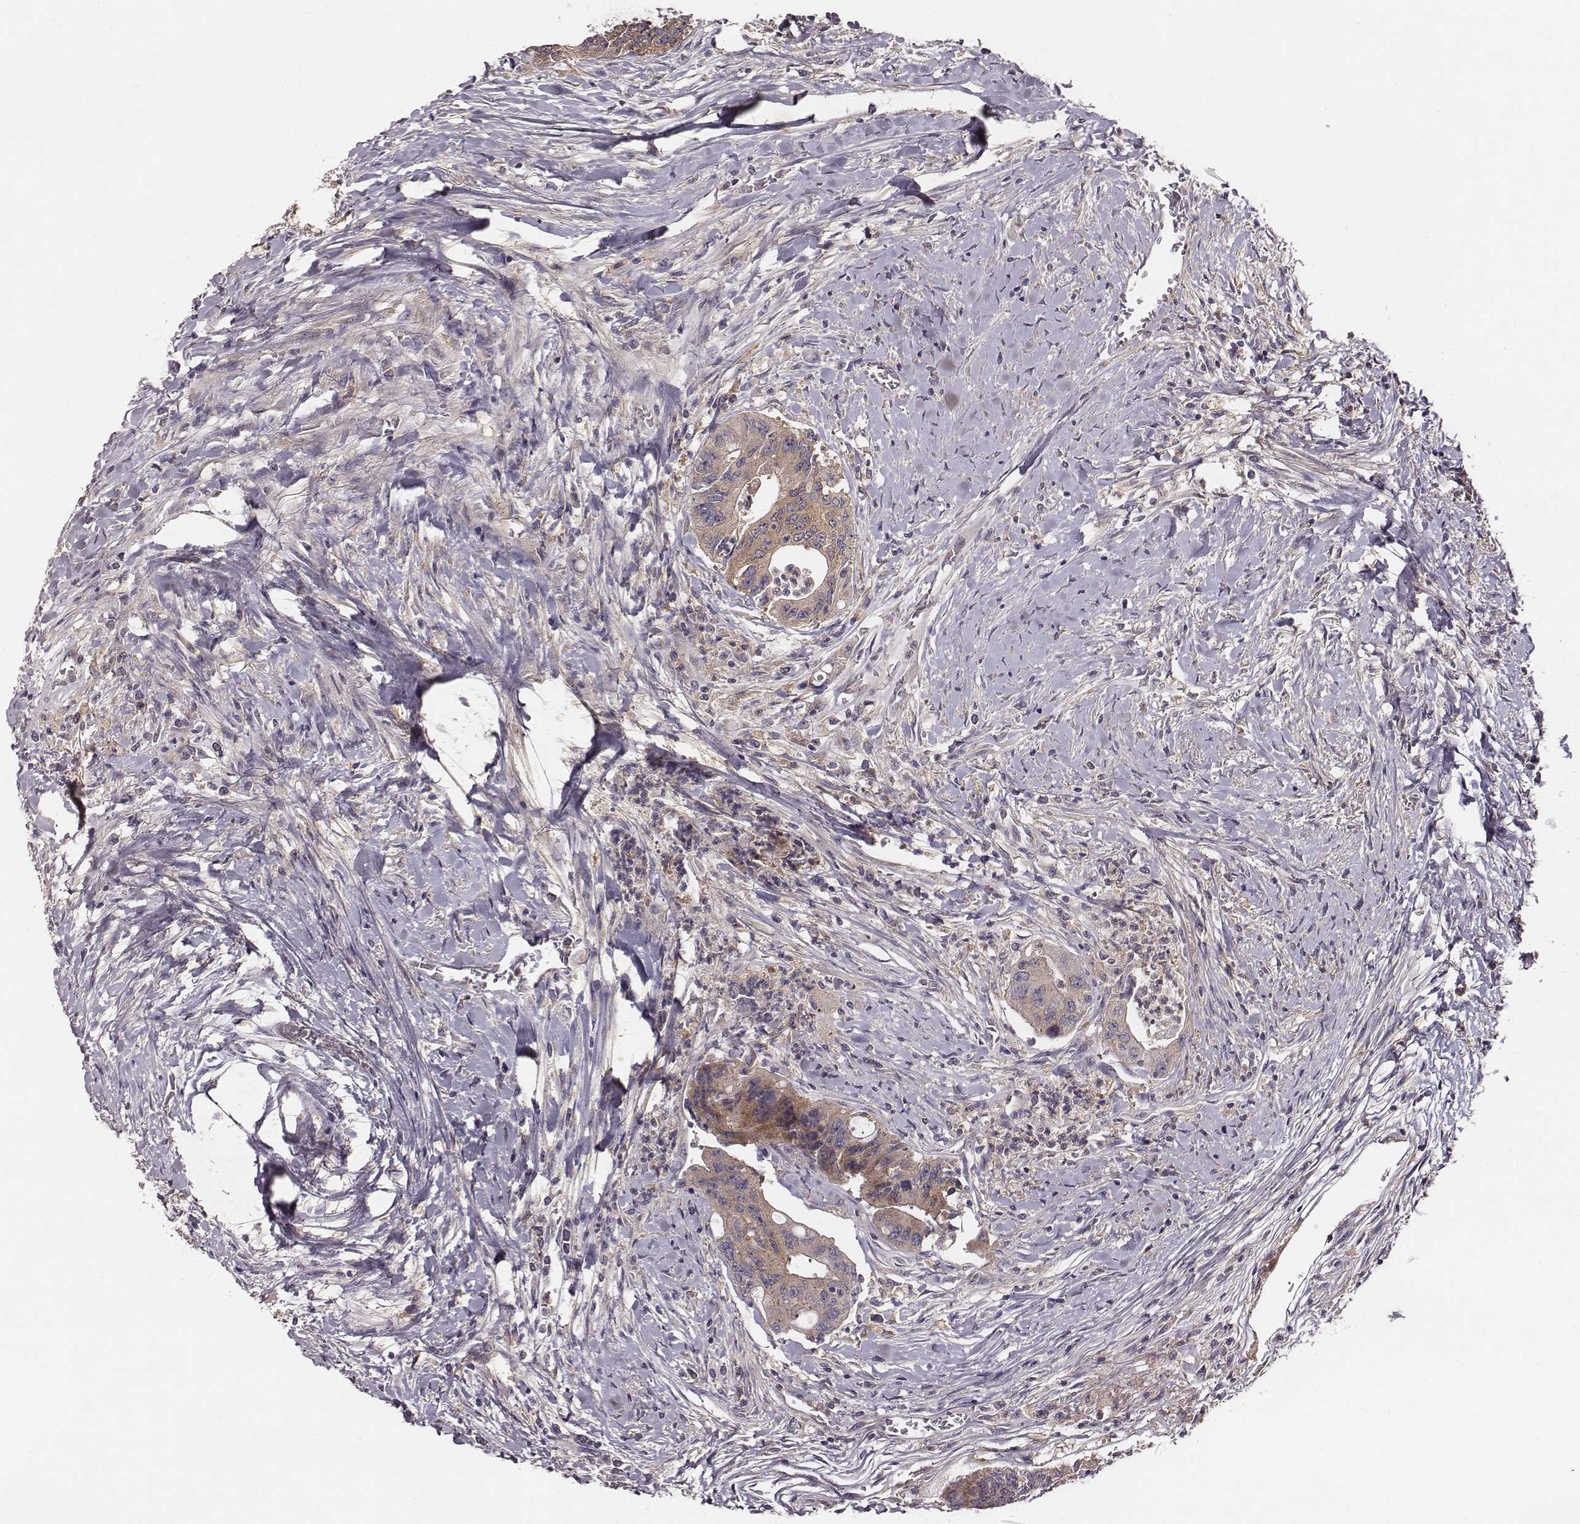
{"staining": {"intensity": "weak", "quantity": ">75%", "location": "cytoplasmic/membranous"}, "tissue": "colorectal cancer", "cell_type": "Tumor cells", "image_type": "cancer", "snomed": [{"axis": "morphology", "description": "Adenocarcinoma, NOS"}, {"axis": "topography", "description": "Rectum"}], "caption": "There is low levels of weak cytoplasmic/membranous staining in tumor cells of colorectal adenocarcinoma, as demonstrated by immunohistochemical staining (brown color).", "gene": "VPS26A", "patient": {"sex": "male", "age": 59}}